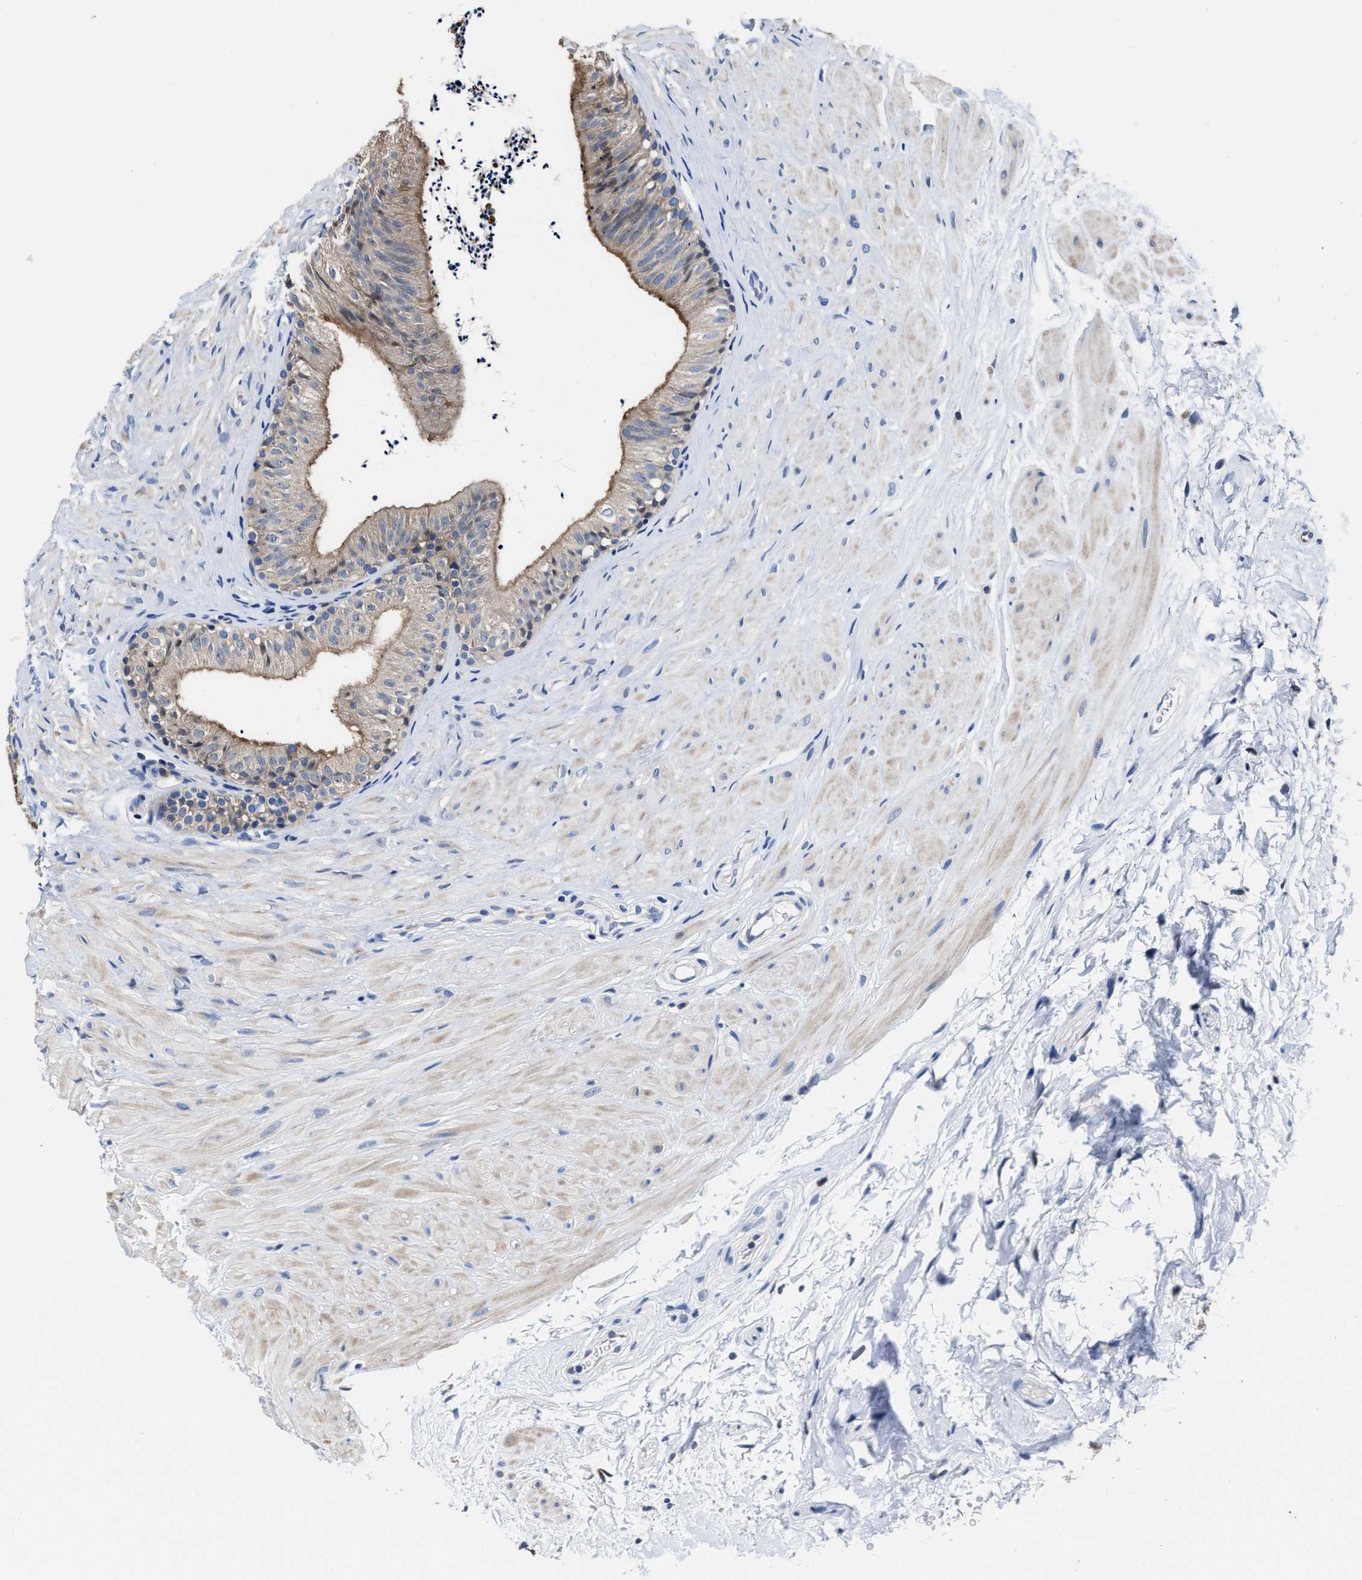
{"staining": {"intensity": "weak", "quantity": ">75%", "location": "cytoplasmic/membranous"}, "tissue": "epididymis", "cell_type": "Glandular cells", "image_type": "normal", "snomed": [{"axis": "morphology", "description": "Normal tissue, NOS"}, {"axis": "topography", "description": "Epididymis"}], "caption": "IHC photomicrograph of benign epididymis: epididymis stained using immunohistochemistry reveals low levels of weak protein expression localized specifically in the cytoplasmic/membranous of glandular cells, appearing as a cytoplasmic/membranous brown color.", "gene": "HOOK1", "patient": {"sex": "male", "age": 56}}